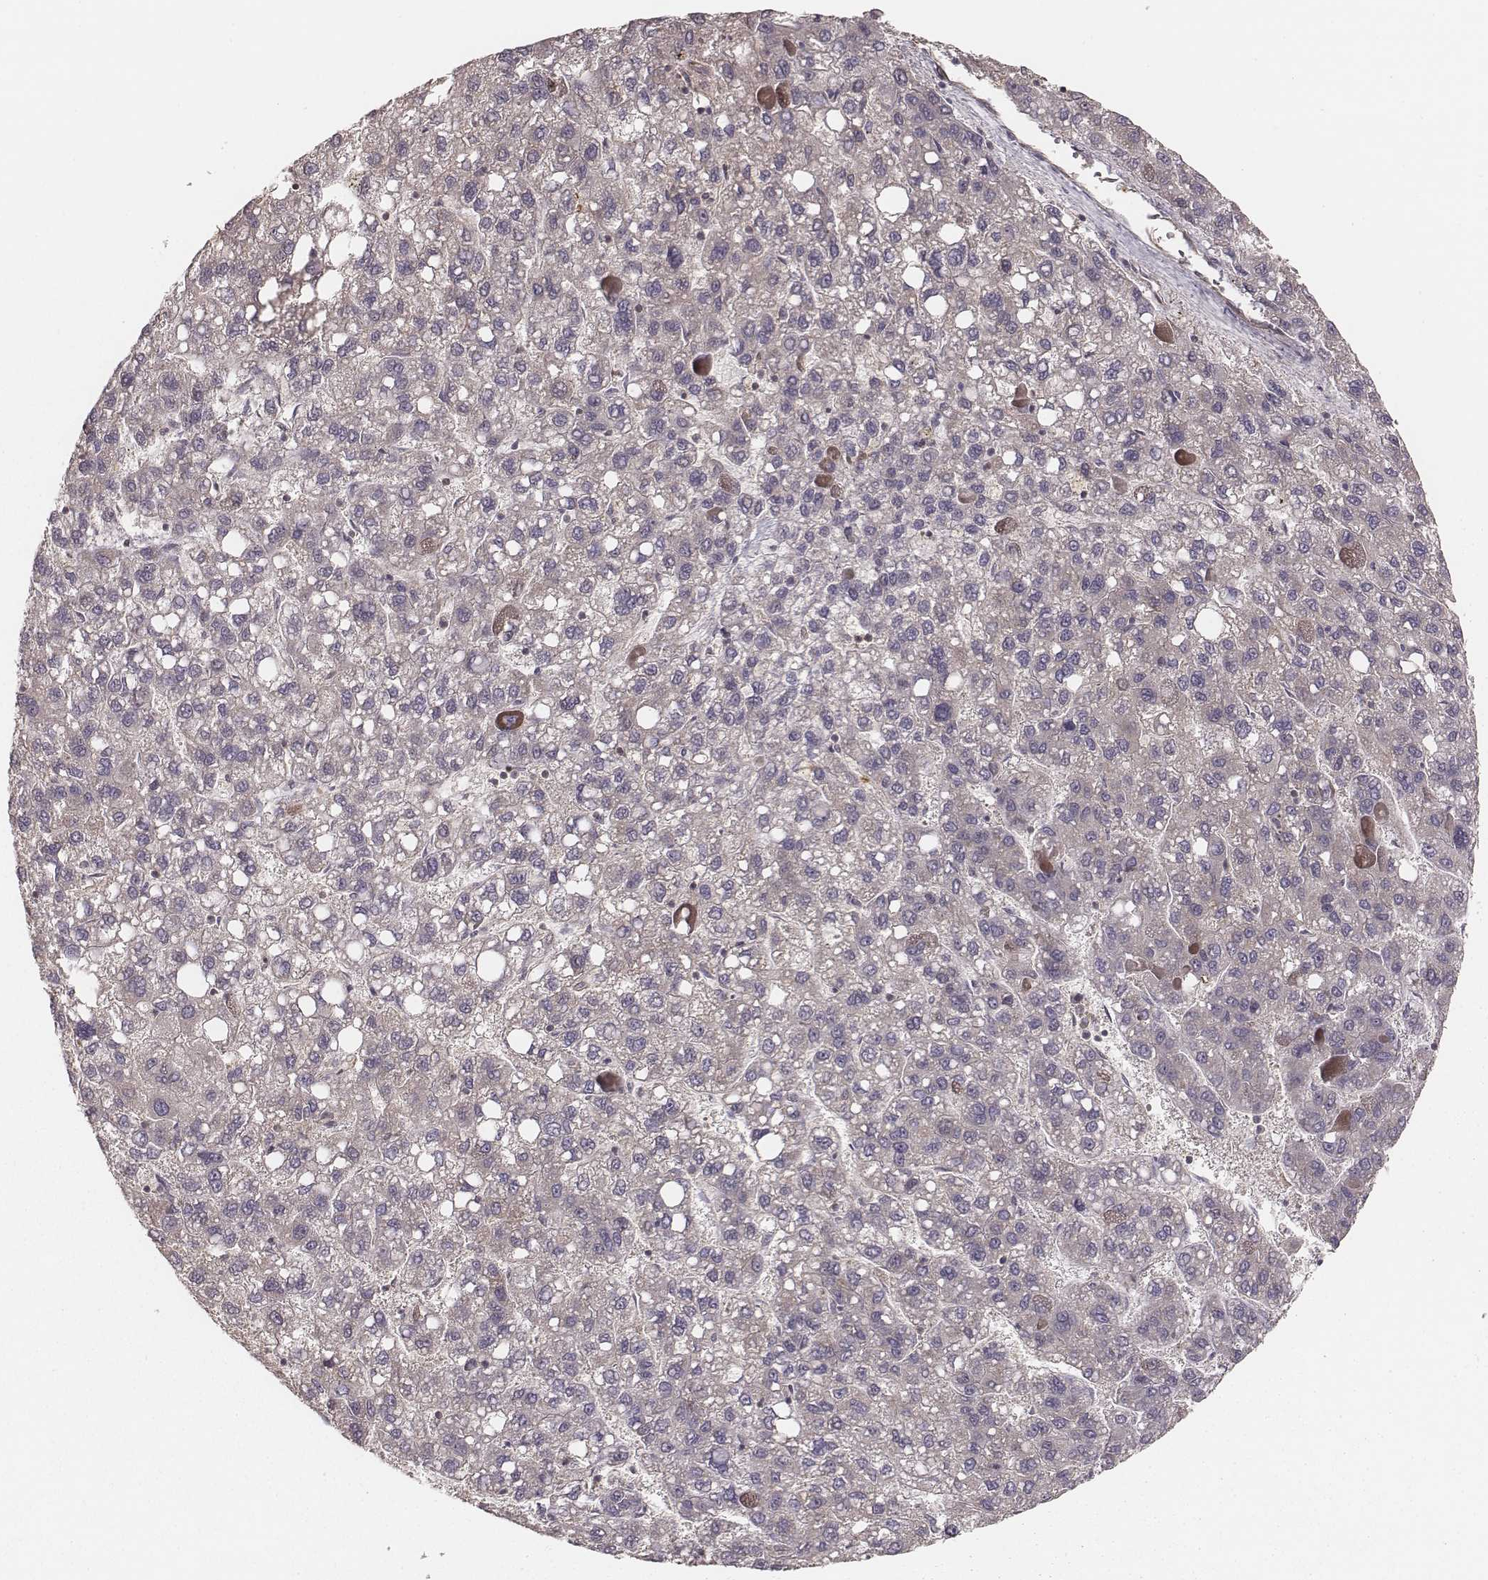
{"staining": {"intensity": "negative", "quantity": "none", "location": "none"}, "tissue": "liver cancer", "cell_type": "Tumor cells", "image_type": "cancer", "snomed": [{"axis": "morphology", "description": "Carcinoma, Hepatocellular, NOS"}, {"axis": "topography", "description": "Liver"}], "caption": "This is a photomicrograph of immunohistochemistry staining of liver hepatocellular carcinoma, which shows no staining in tumor cells.", "gene": "CARS1", "patient": {"sex": "female", "age": 82}}